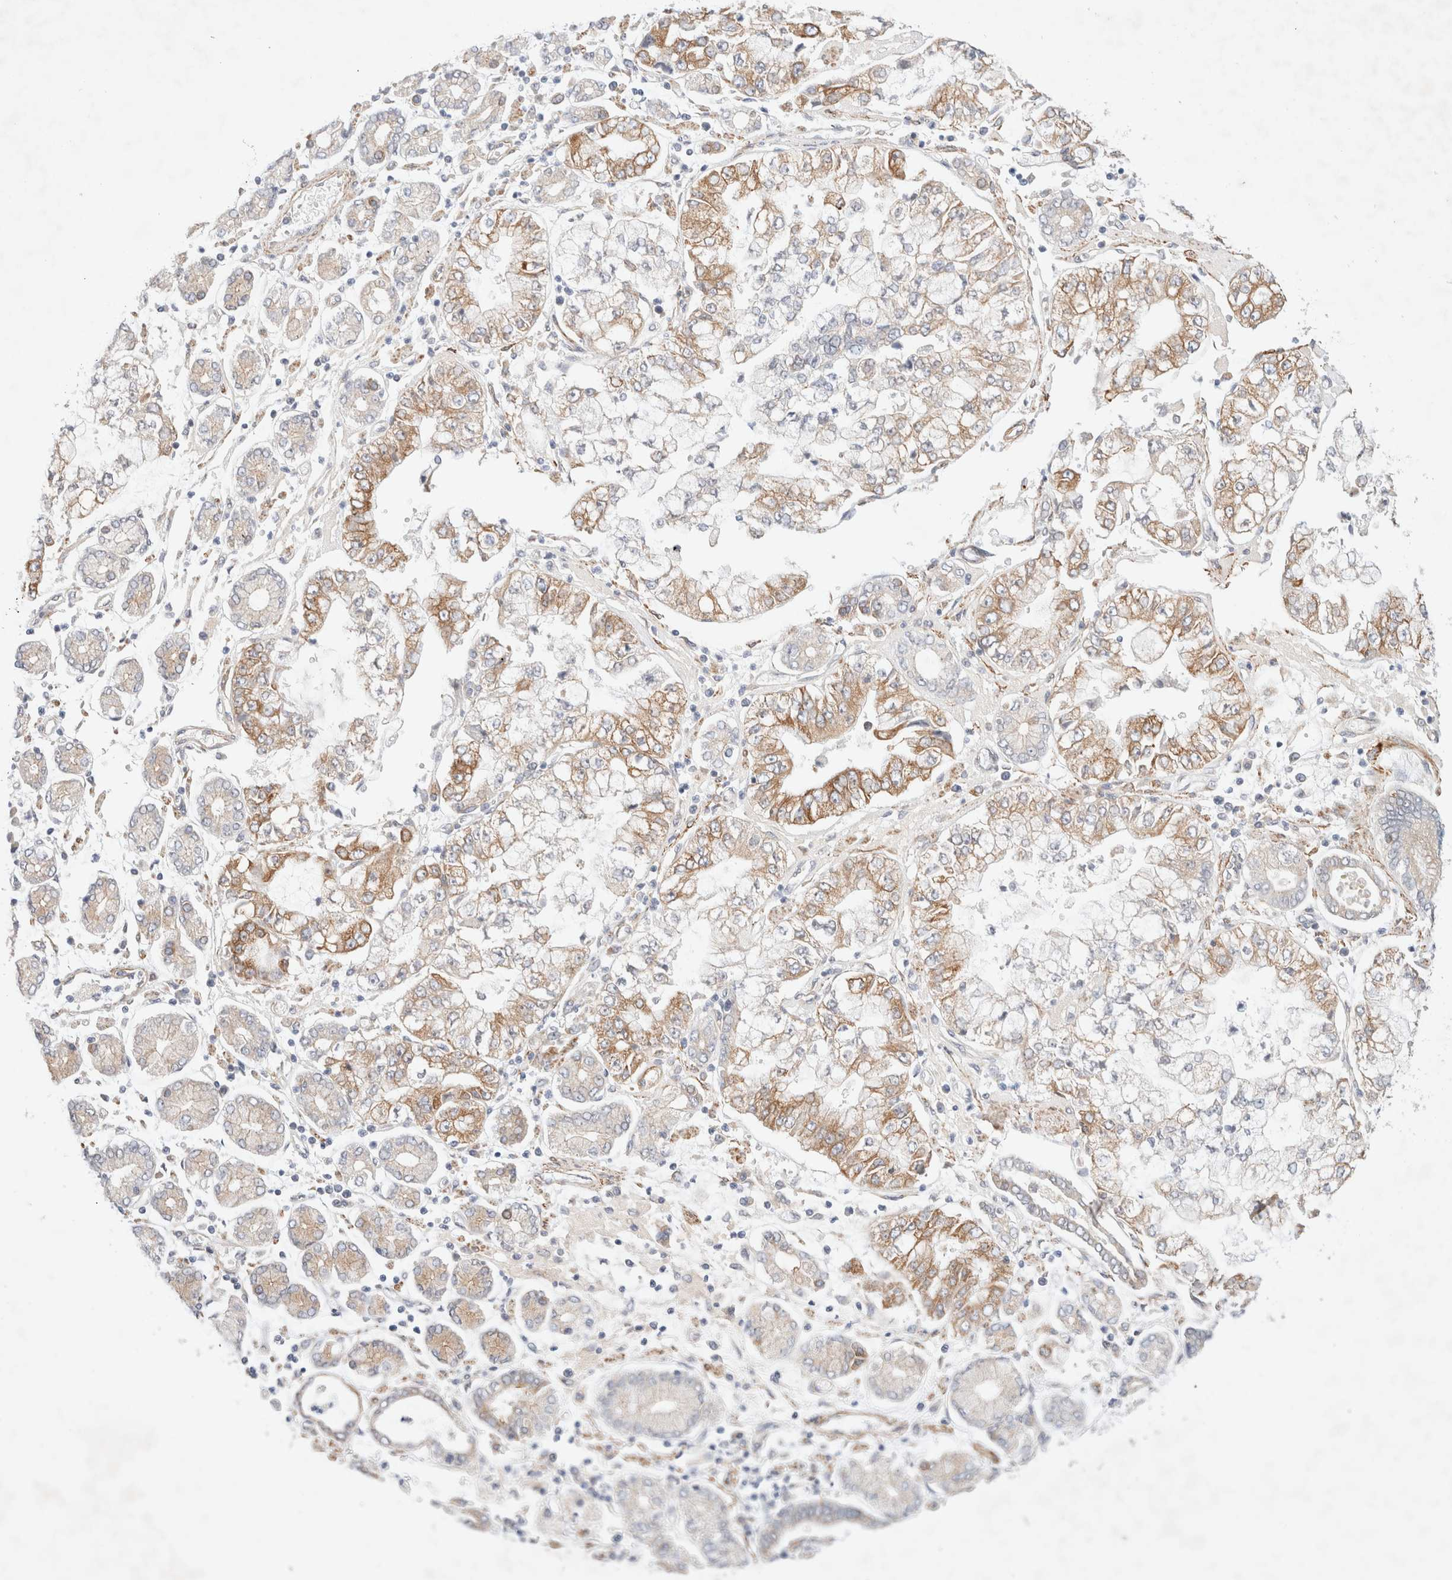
{"staining": {"intensity": "moderate", "quantity": ">75%", "location": "cytoplasmic/membranous"}, "tissue": "stomach cancer", "cell_type": "Tumor cells", "image_type": "cancer", "snomed": [{"axis": "morphology", "description": "Adenocarcinoma, NOS"}, {"axis": "topography", "description": "Stomach"}], "caption": "Immunohistochemical staining of human stomach cancer (adenocarcinoma) shows medium levels of moderate cytoplasmic/membranous expression in about >75% of tumor cells.", "gene": "RRP15", "patient": {"sex": "male", "age": 76}}